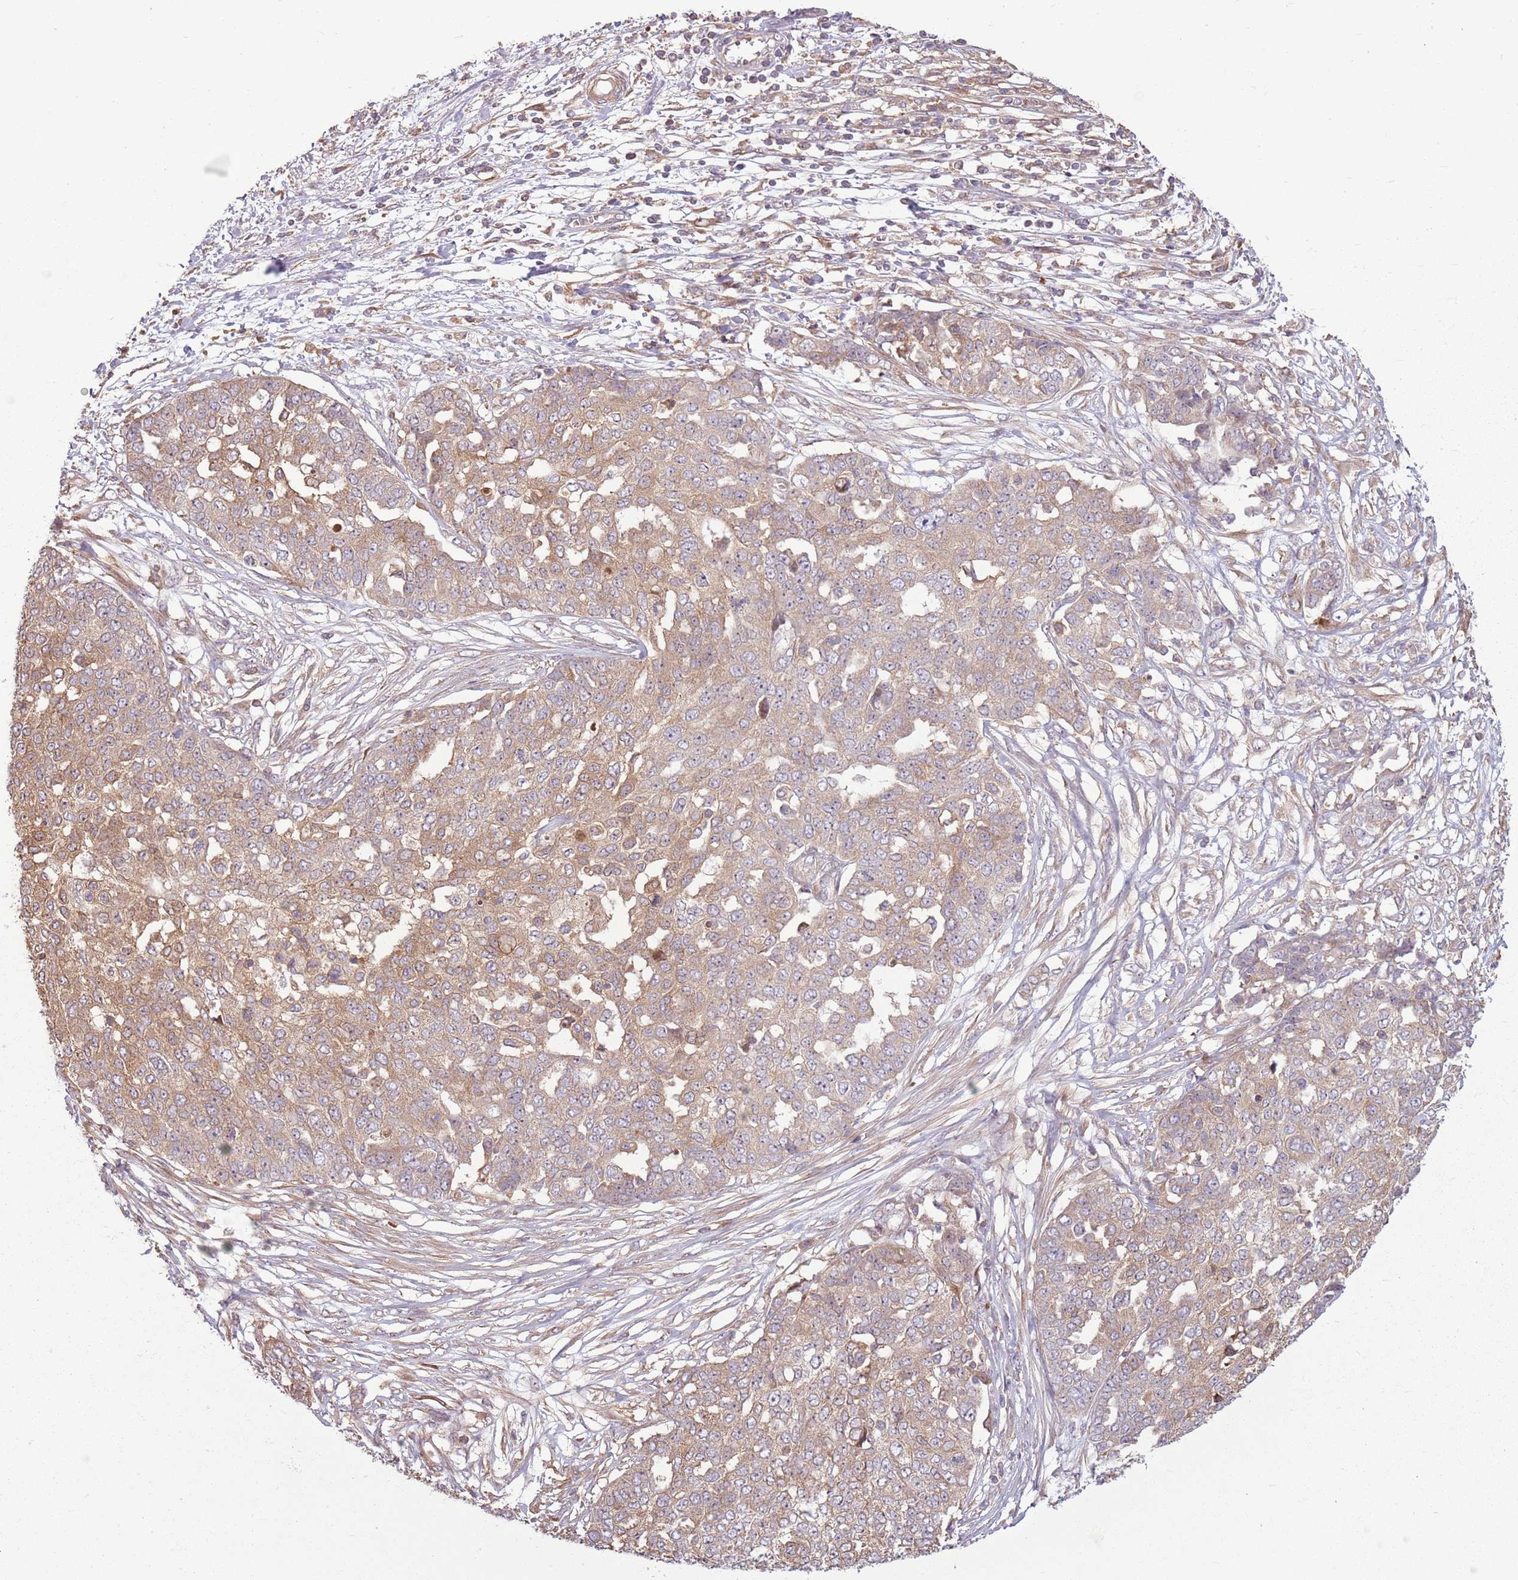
{"staining": {"intensity": "moderate", "quantity": "25%-75%", "location": "cytoplasmic/membranous"}, "tissue": "ovarian cancer", "cell_type": "Tumor cells", "image_type": "cancer", "snomed": [{"axis": "morphology", "description": "Cystadenocarcinoma, serous, NOS"}, {"axis": "topography", "description": "Soft tissue"}, {"axis": "topography", "description": "Ovary"}], "caption": "Immunohistochemical staining of human serous cystadenocarcinoma (ovarian) displays medium levels of moderate cytoplasmic/membranous protein positivity in approximately 25%-75% of tumor cells.", "gene": "RPL21", "patient": {"sex": "female", "age": 57}}